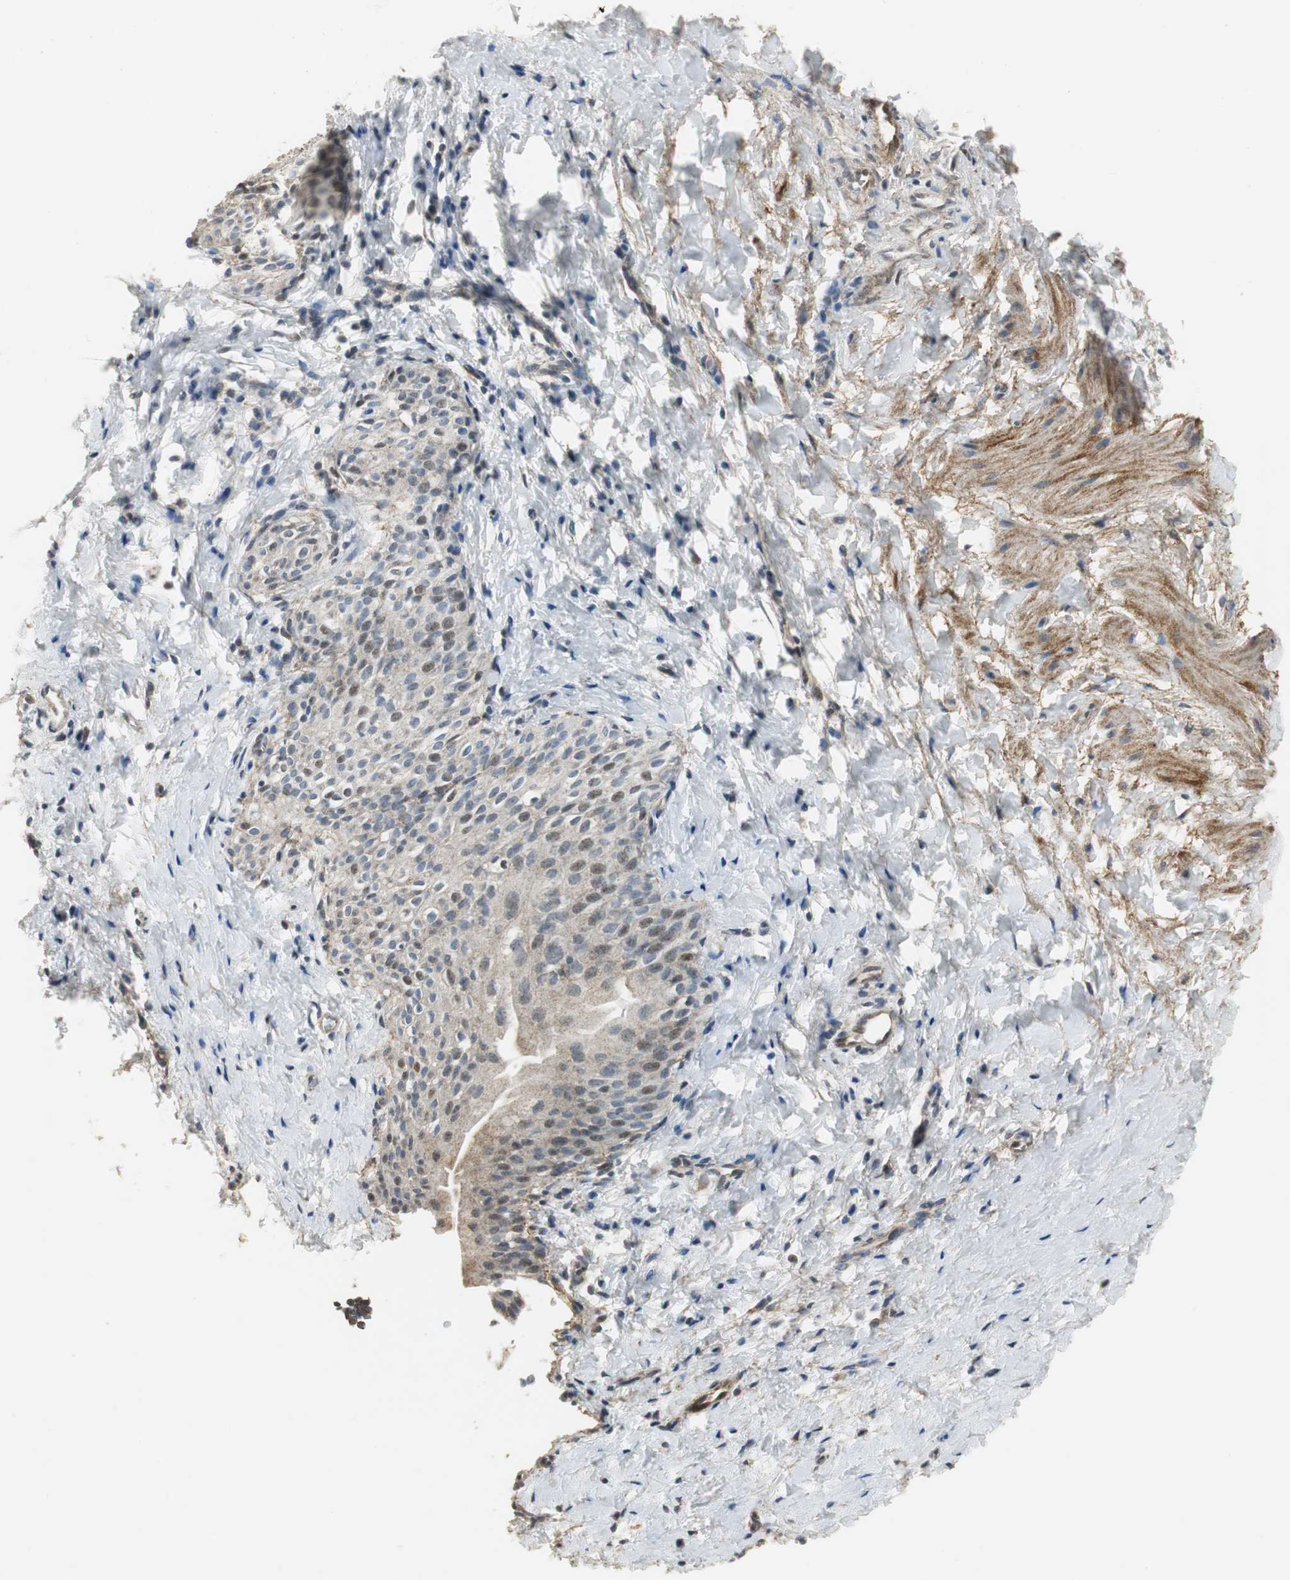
{"staining": {"intensity": "weak", "quantity": "25%-75%", "location": "cytoplasmic/membranous"}, "tissue": "smooth muscle", "cell_type": "Smooth muscle cells", "image_type": "normal", "snomed": [{"axis": "morphology", "description": "Normal tissue, NOS"}, {"axis": "topography", "description": "Smooth muscle"}], "caption": "A micrograph showing weak cytoplasmic/membranous staining in approximately 25%-75% of smooth muscle cells in benign smooth muscle, as visualized by brown immunohistochemical staining.", "gene": "DNAJB4", "patient": {"sex": "male", "age": 16}}